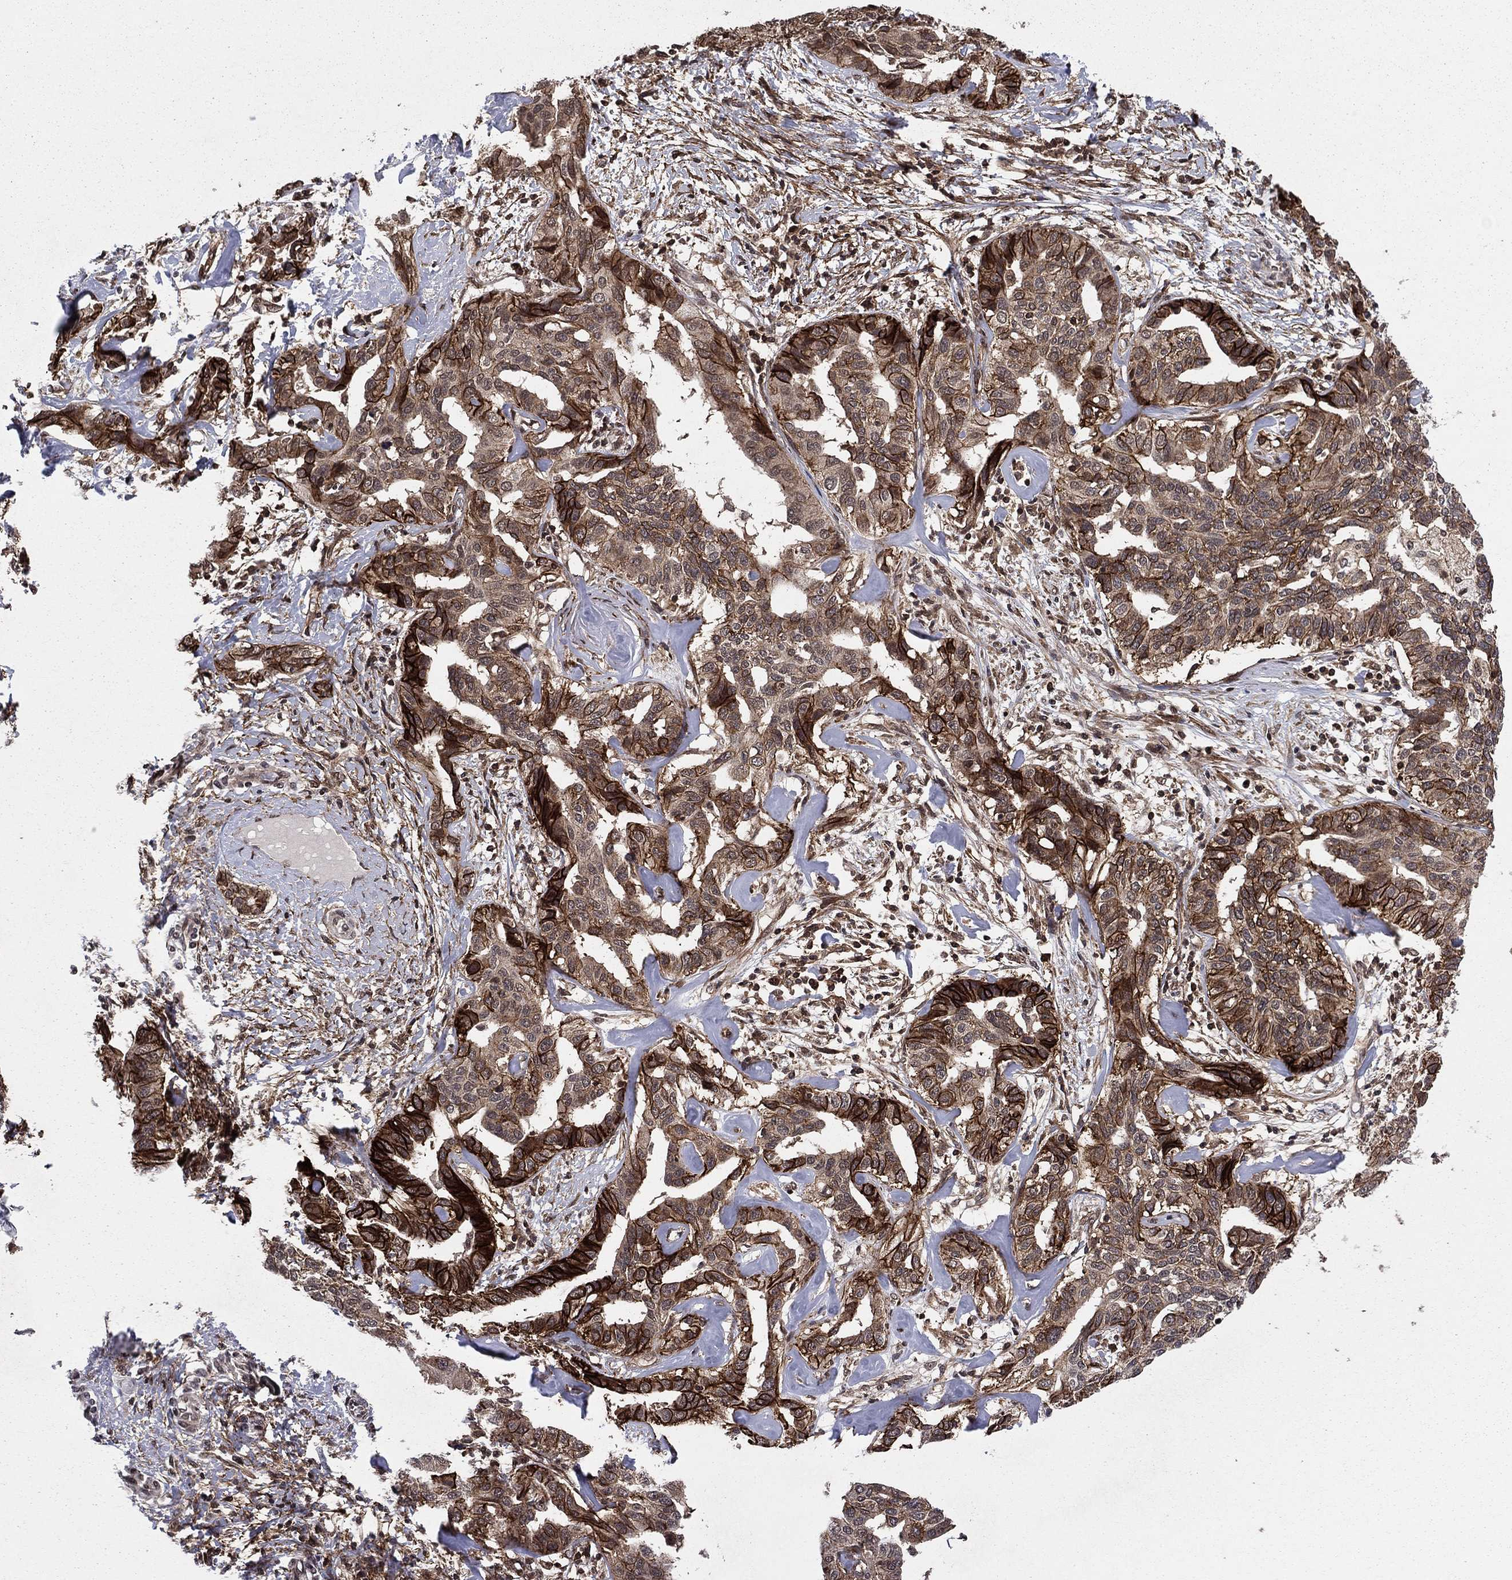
{"staining": {"intensity": "strong", "quantity": "25%-75%", "location": "cytoplasmic/membranous"}, "tissue": "liver cancer", "cell_type": "Tumor cells", "image_type": "cancer", "snomed": [{"axis": "morphology", "description": "Cholangiocarcinoma"}, {"axis": "topography", "description": "Liver"}], "caption": "There is high levels of strong cytoplasmic/membranous positivity in tumor cells of liver cancer, as demonstrated by immunohistochemical staining (brown color).", "gene": "SSX2IP", "patient": {"sex": "male", "age": 59}}